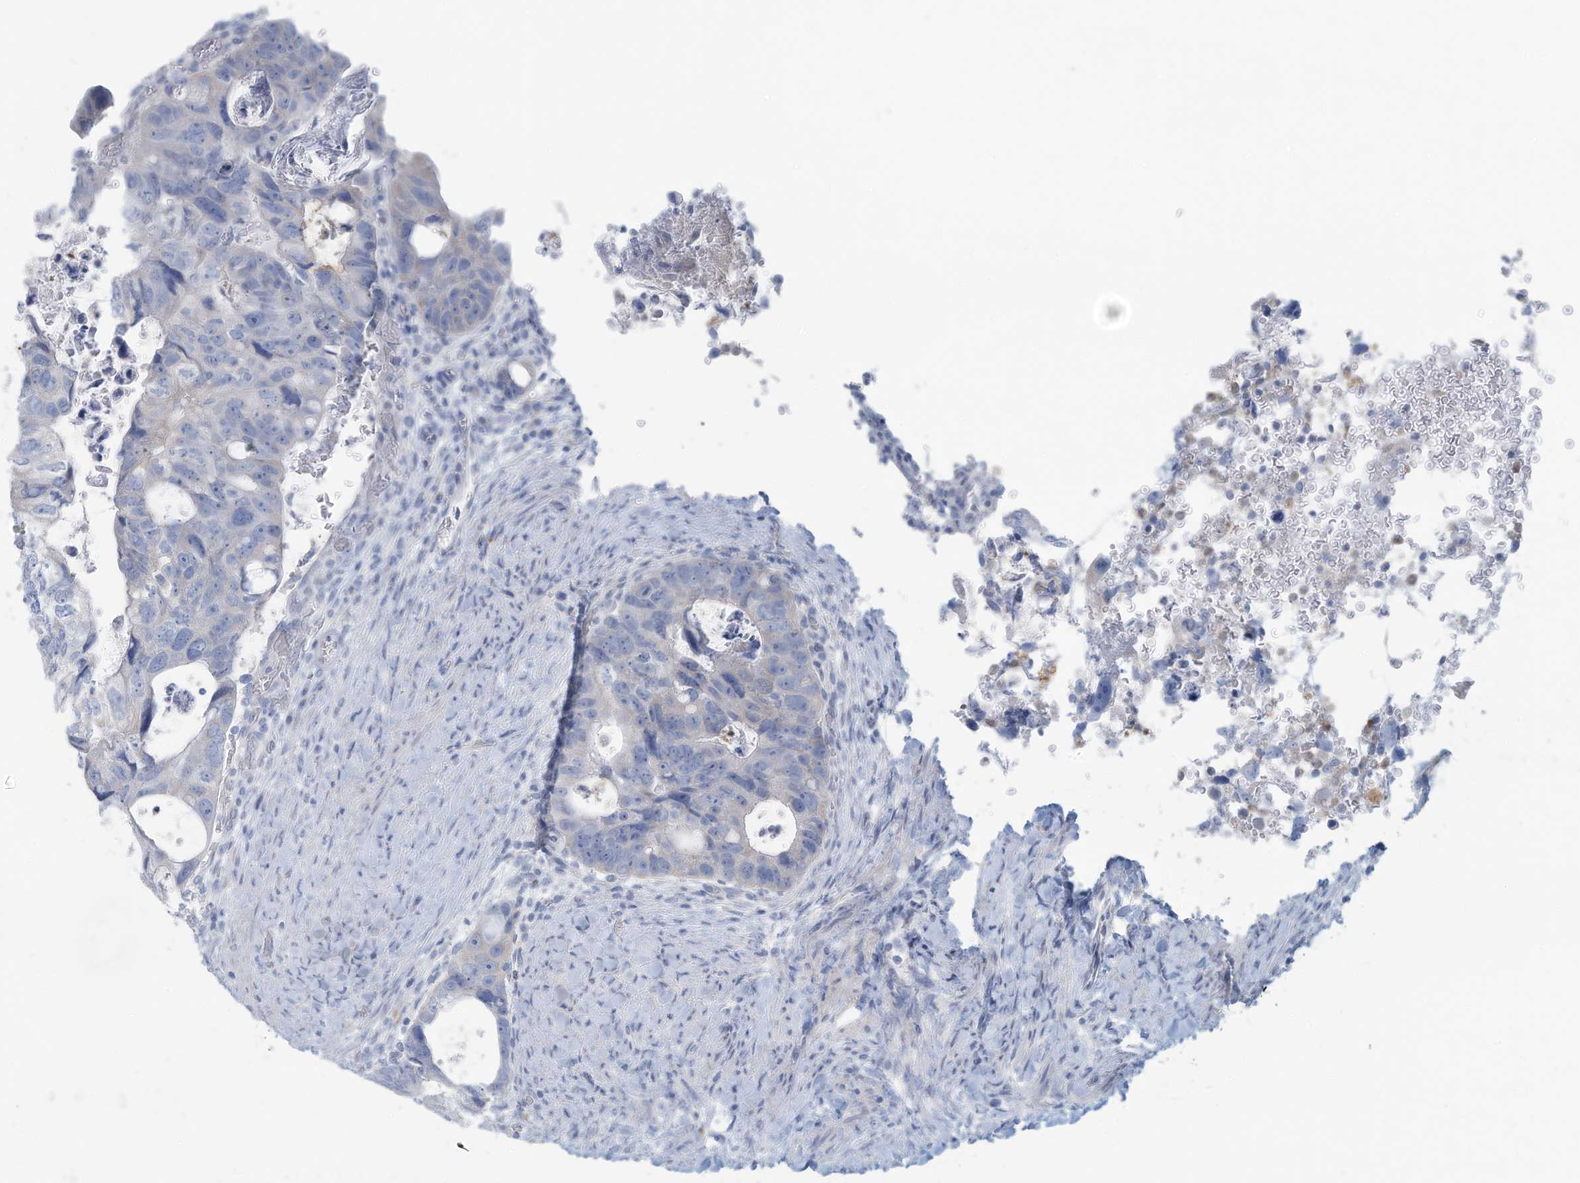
{"staining": {"intensity": "negative", "quantity": "none", "location": "none"}, "tissue": "colorectal cancer", "cell_type": "Tumor cells", "image_type": "cancer", "snomed": [{"axis": "morphology", "description": "Adenocarcinoma, NOS"}, {"axis": "topography", "description": "Rectum"}], "caption": "Immunohistochemistry image of human colorectal adenocarcinoma stained for a protein (brown), which exhibits no expression in tumor cells. Brightfield microscopy of immunohistochemistry (IHC) stained with DAB (brown) and hematoxylin (blue), captured at high magnification.", "gene": "ERI2", "patient": {"sex": "male", "age": 59}}